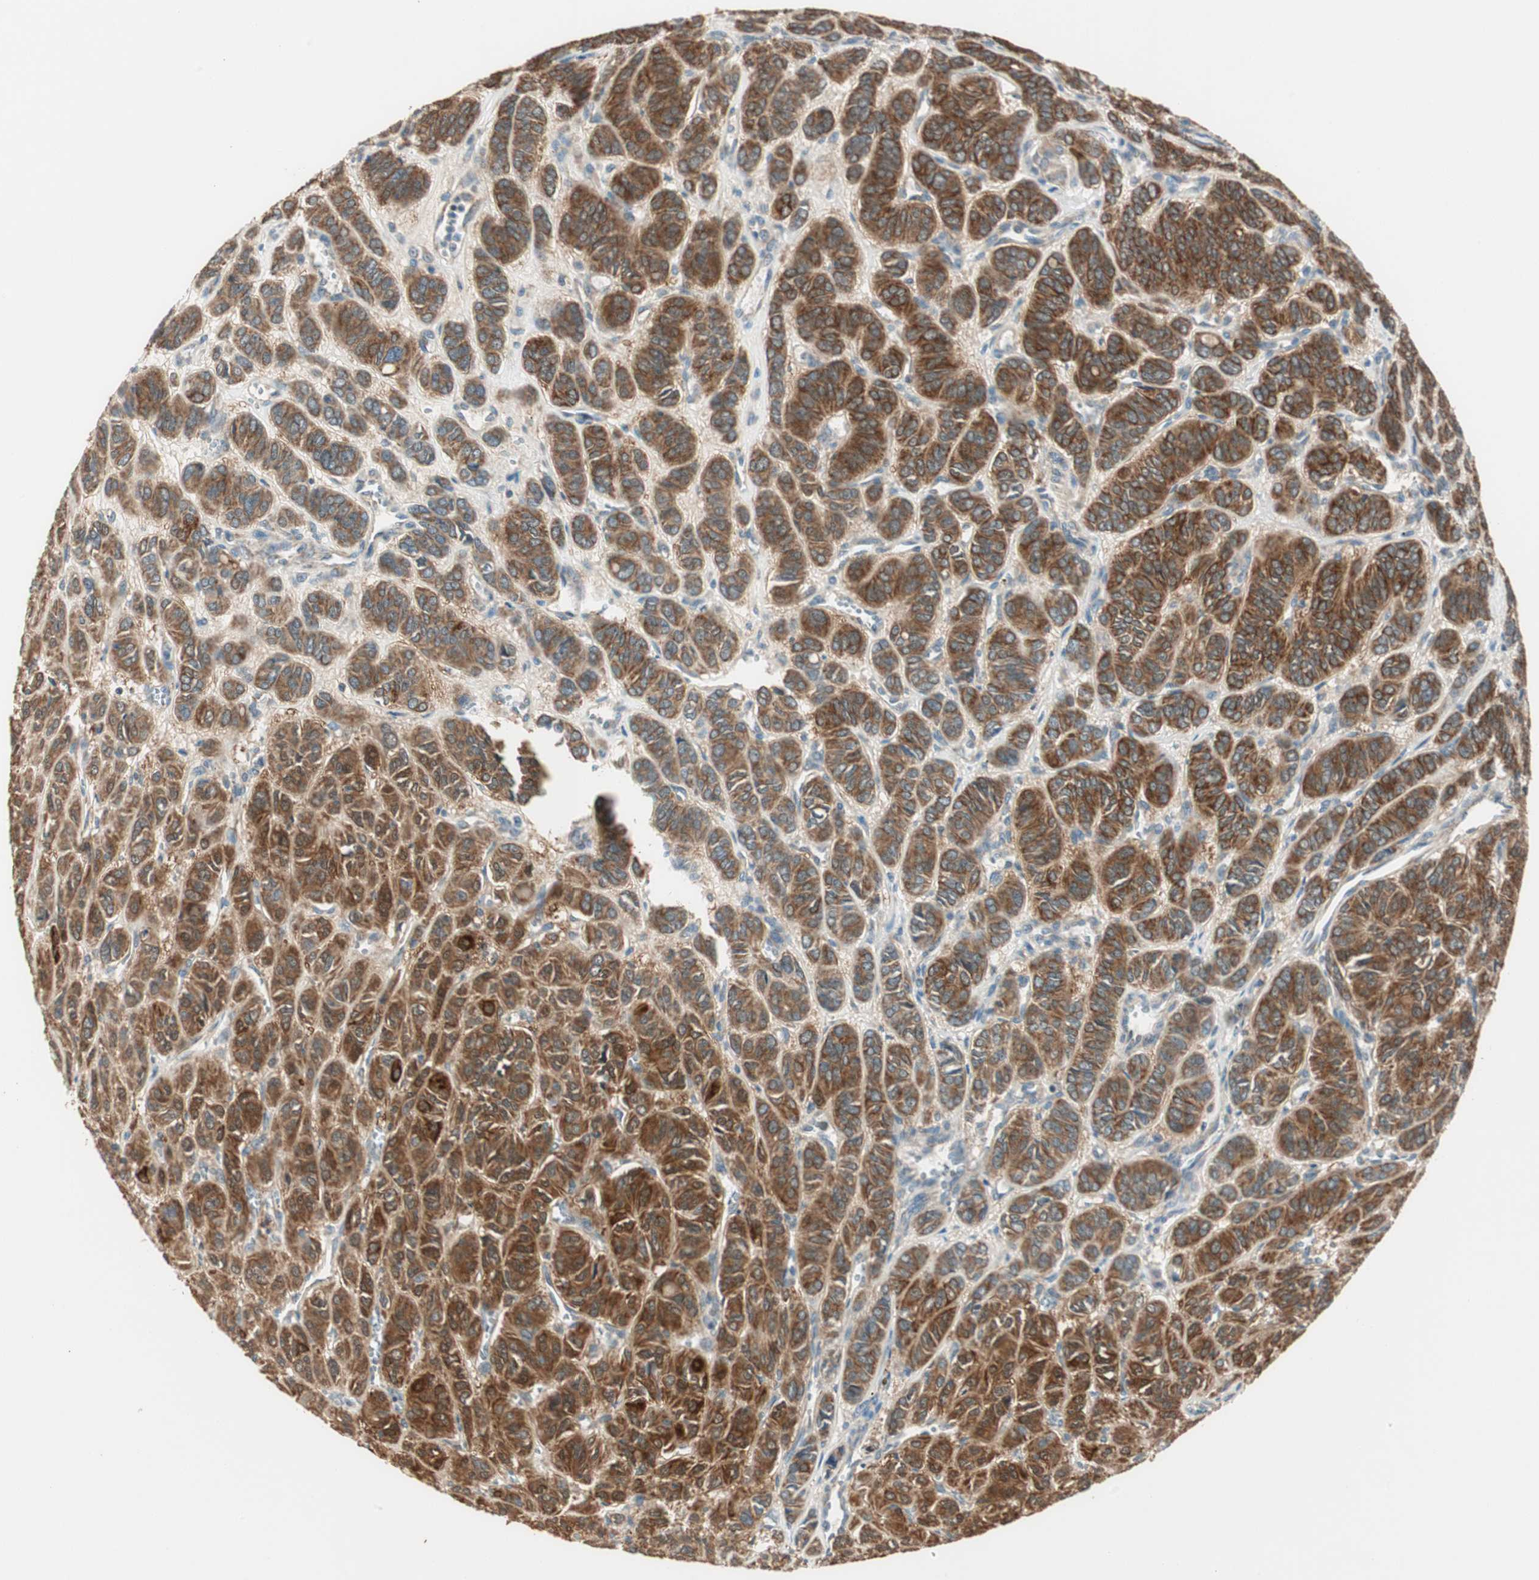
{"staining": {"intensity": "strong", "quantity": ">75%", "location": "cytoplasmic/membranous"}, "tissue": "thyroid cancer", "cell_type": "Tumor cells", "image_type": "cancer", "snomed": [{"axis": "morphology", "description": "Follicular adenoma carcinoma, NOS"}, {"axis": "topography", "description": "Thyroid gland"}], "caption": "Brown immunohistochemical staining in human thyroid cancer displays strong cytoplasmic/membranous staining in approximately >75% of tumor cells.", "gene": "TRIM21", "patient": {"sex": "female", "age": 71}}